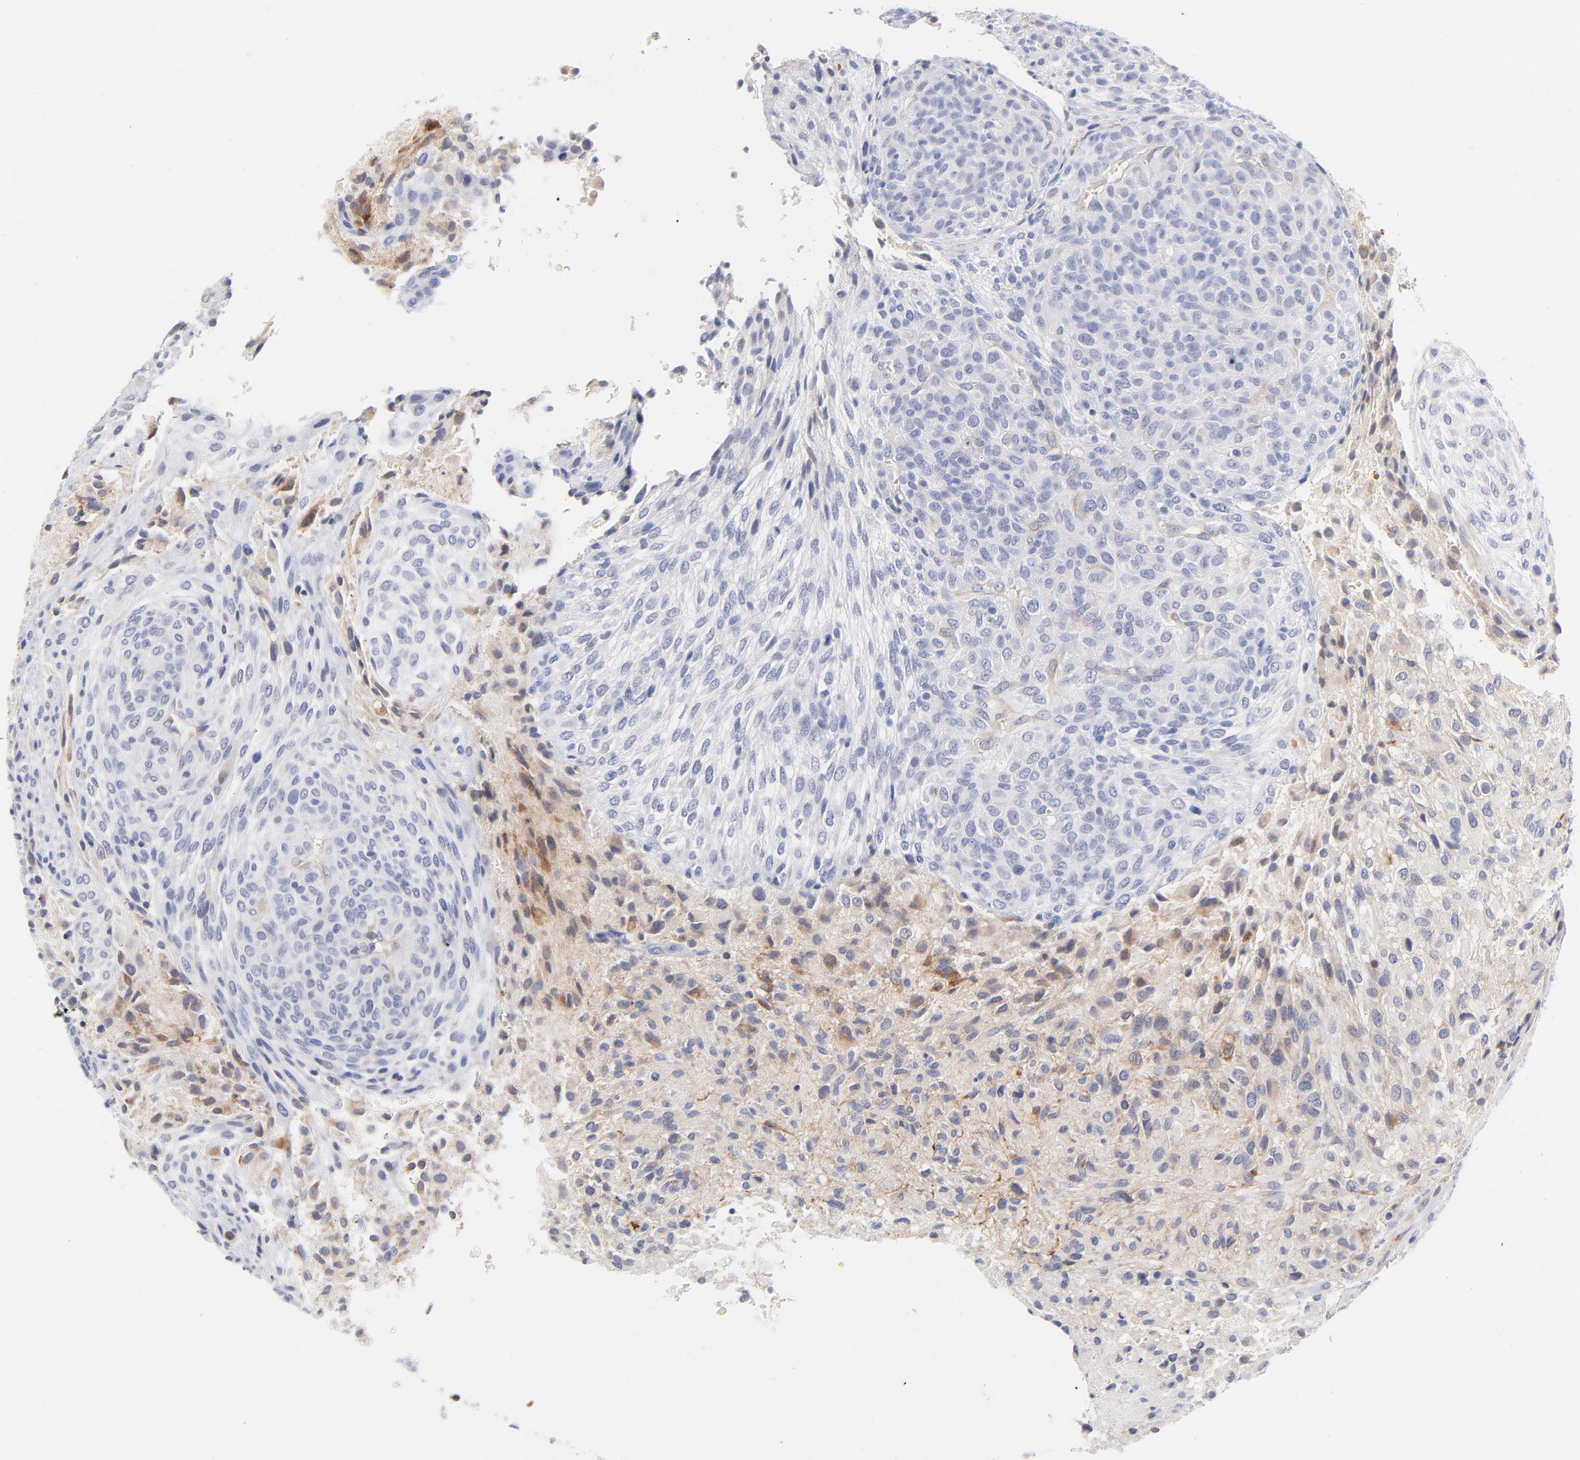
{"staining": {"intensity": "weak", "quantity": "25%-75%", "location": "cytoplasmic/membranous"}, "tissue": "glioma", "cell_type": "Tumor cells", "image_type": "cancer", "snomed": [{"axis": "morphology", "description": "Glioma, malignant, High grade"}, {"axis": "topography", "description": "Cerebral cortex"}], "caption": "Immunohistochemistry (DAB) staining of high-grade glioma (malignant) exhibits weak cytoplasmic/membranous protein expression in about 25%-75% of tumor cells. The protein is shown in brown color, while the nuclei are stained blue.", "gene": "MID1", "patient": {"sex": "female", "age": 55}}